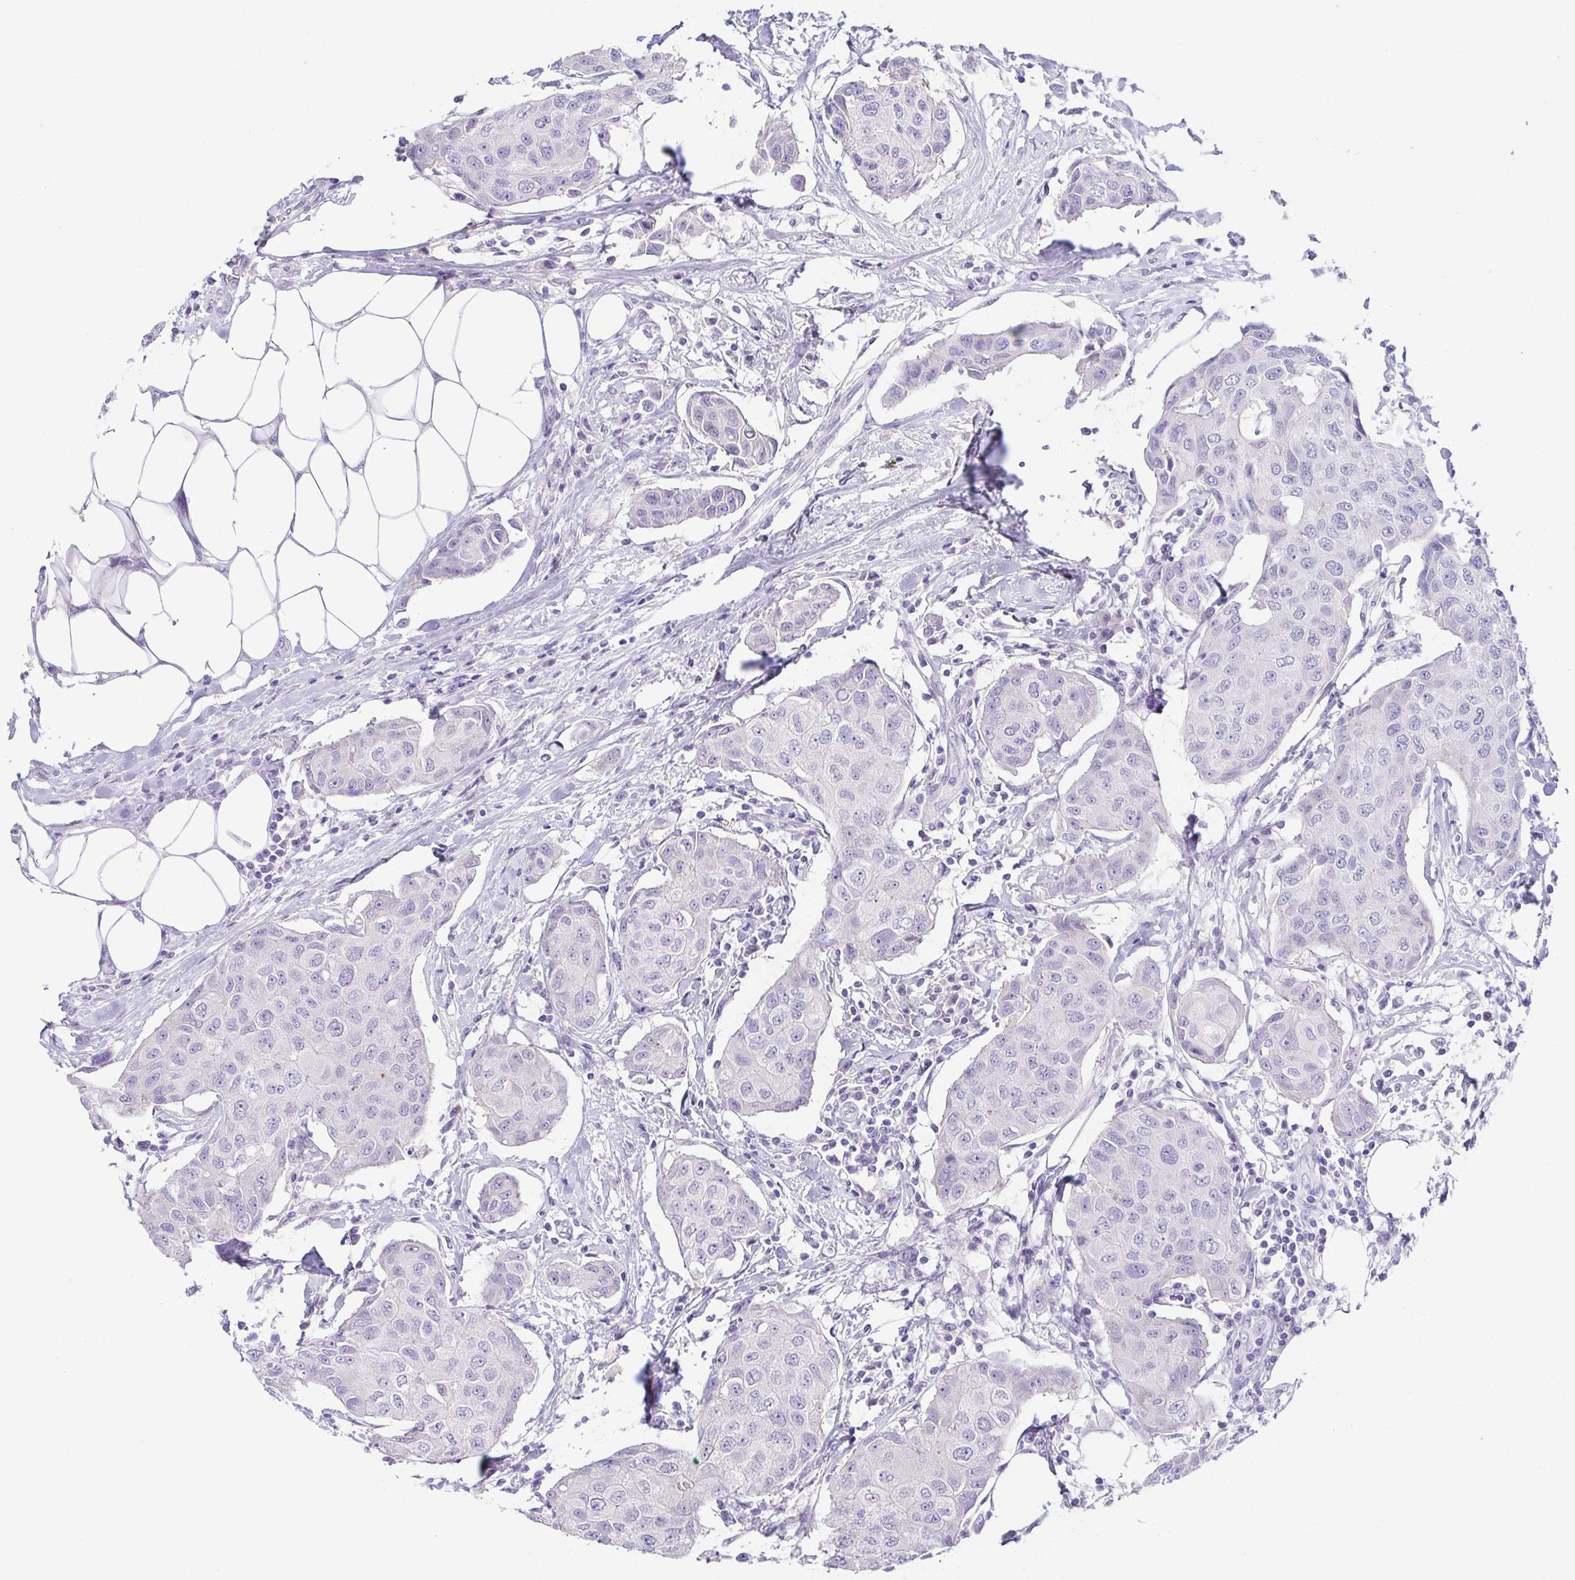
{"staining": {"intensity": "negative", "quantity": "none", "location": "none"}, "tissue": "breast cancer", "cell_type": "Tumor cells", "image_type": "cancer", "snomed": [{"axis": "morphology", "description": "Duct carcinoma"}, {"axis": "topography", "description": "Breast"}, {"axis": "topography", "description": "Lymph node"}], "caption": "DAB immunohistochemical staining of breast cancer reveals no significant staining in tumor cells. The staining is performed using DAB brown chromogen with nuclei counter-stained in using hematoxylin.", "gene": "HAPLN2", "patient": {"sex": "female", "age": 80}}